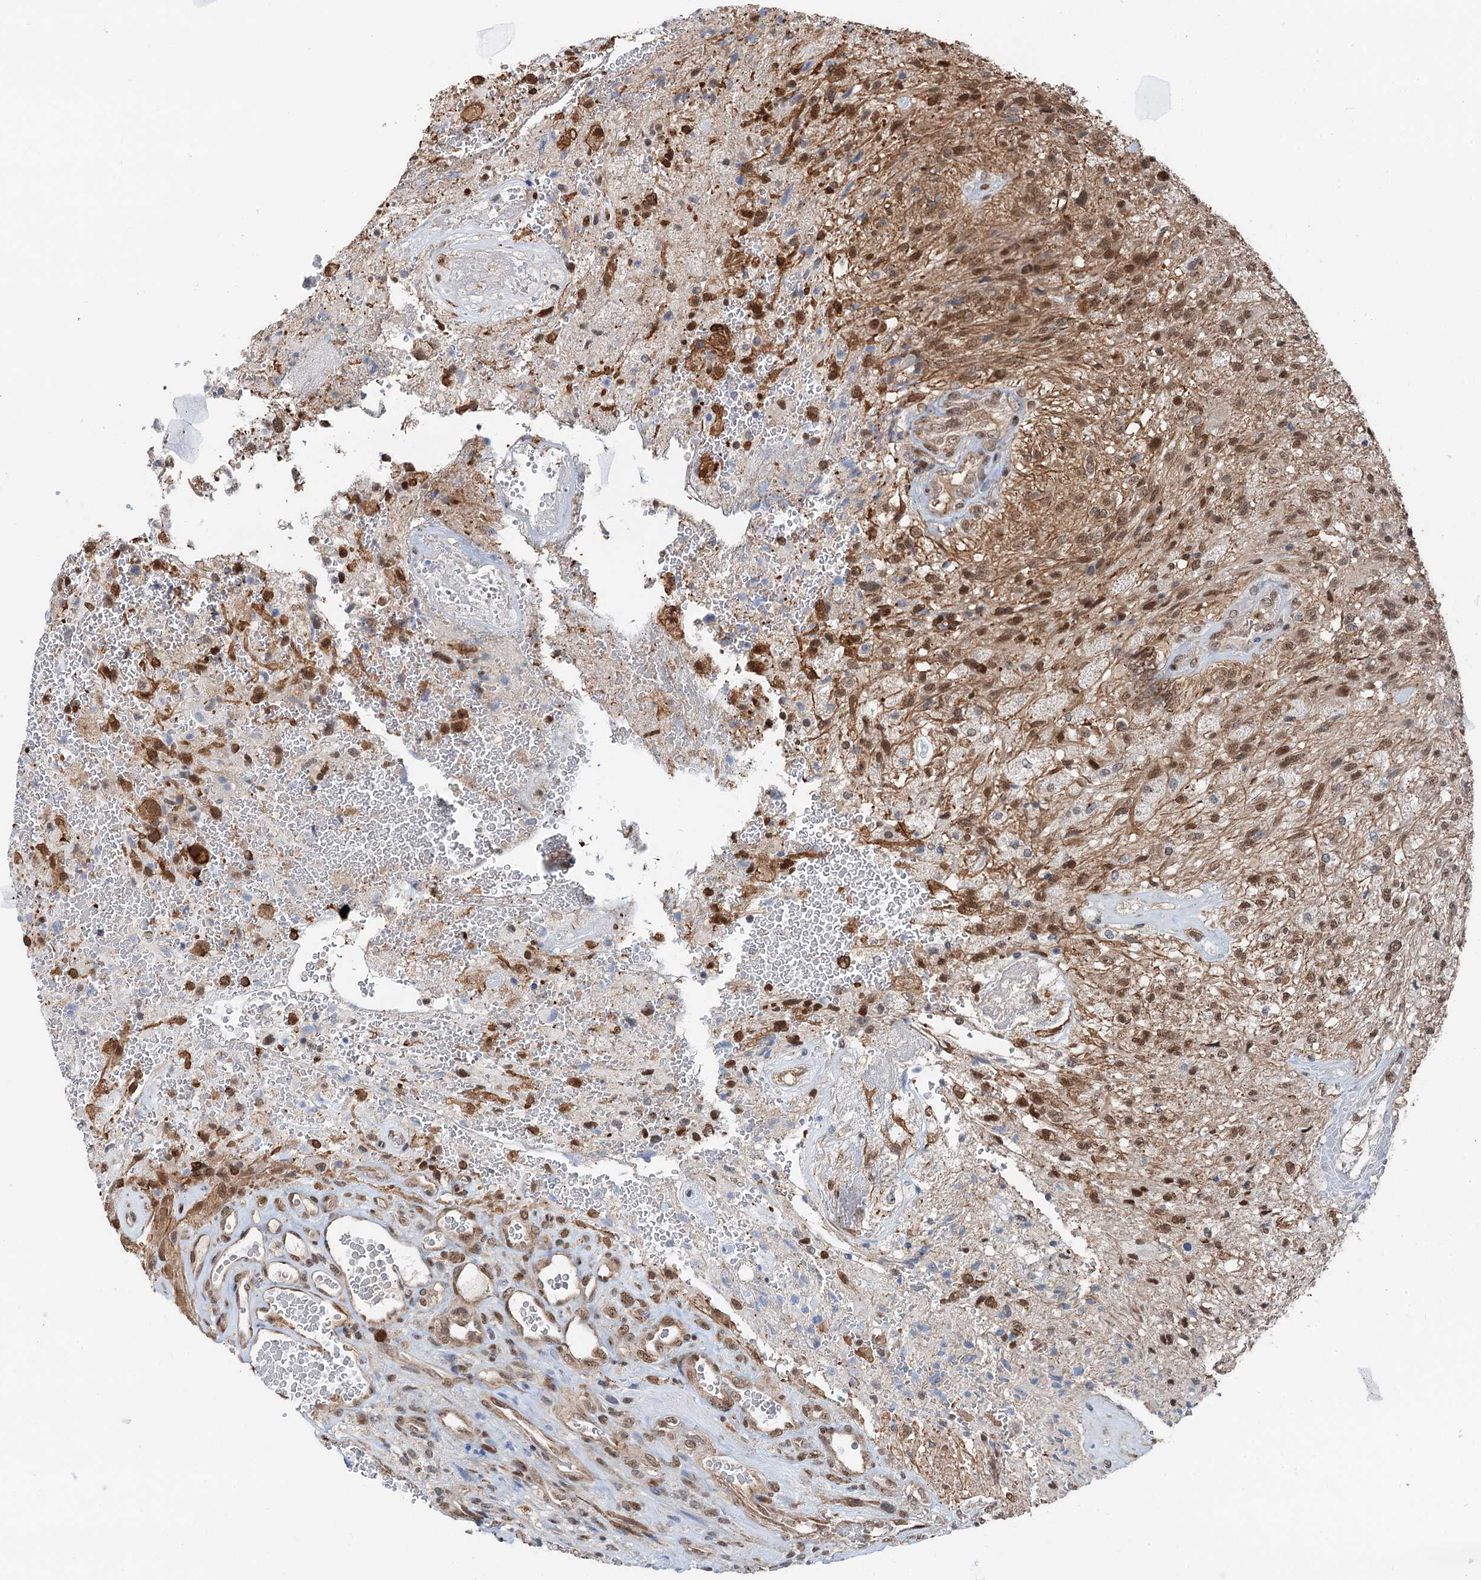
{"staining": {"intensity": "moderate", "quantity": ">75%", "location": "cytoplasmic/membranous,nuclear"}, "tissue": "glioma", "cell_type": "Tumor cells", "image_type": "cancer", "snomed": [{"axis": "morphology", "description": "Glioma, malignant, High grade"}, {"axis": "topography", "description": "Brain"}], "caption": "Protein expression analysis of glioma demonstrates moderate cytoplasmic/membranous and nuclear staining in approximately >75% of tumor cells. The staining was performed using DAB to visualize the protein expression in brown, while the nuclei were stained in blue with hematoxylin (Magnification: 20x).", "gene": "CFDP1", "patient": {"sex": "male", "age": 56}}